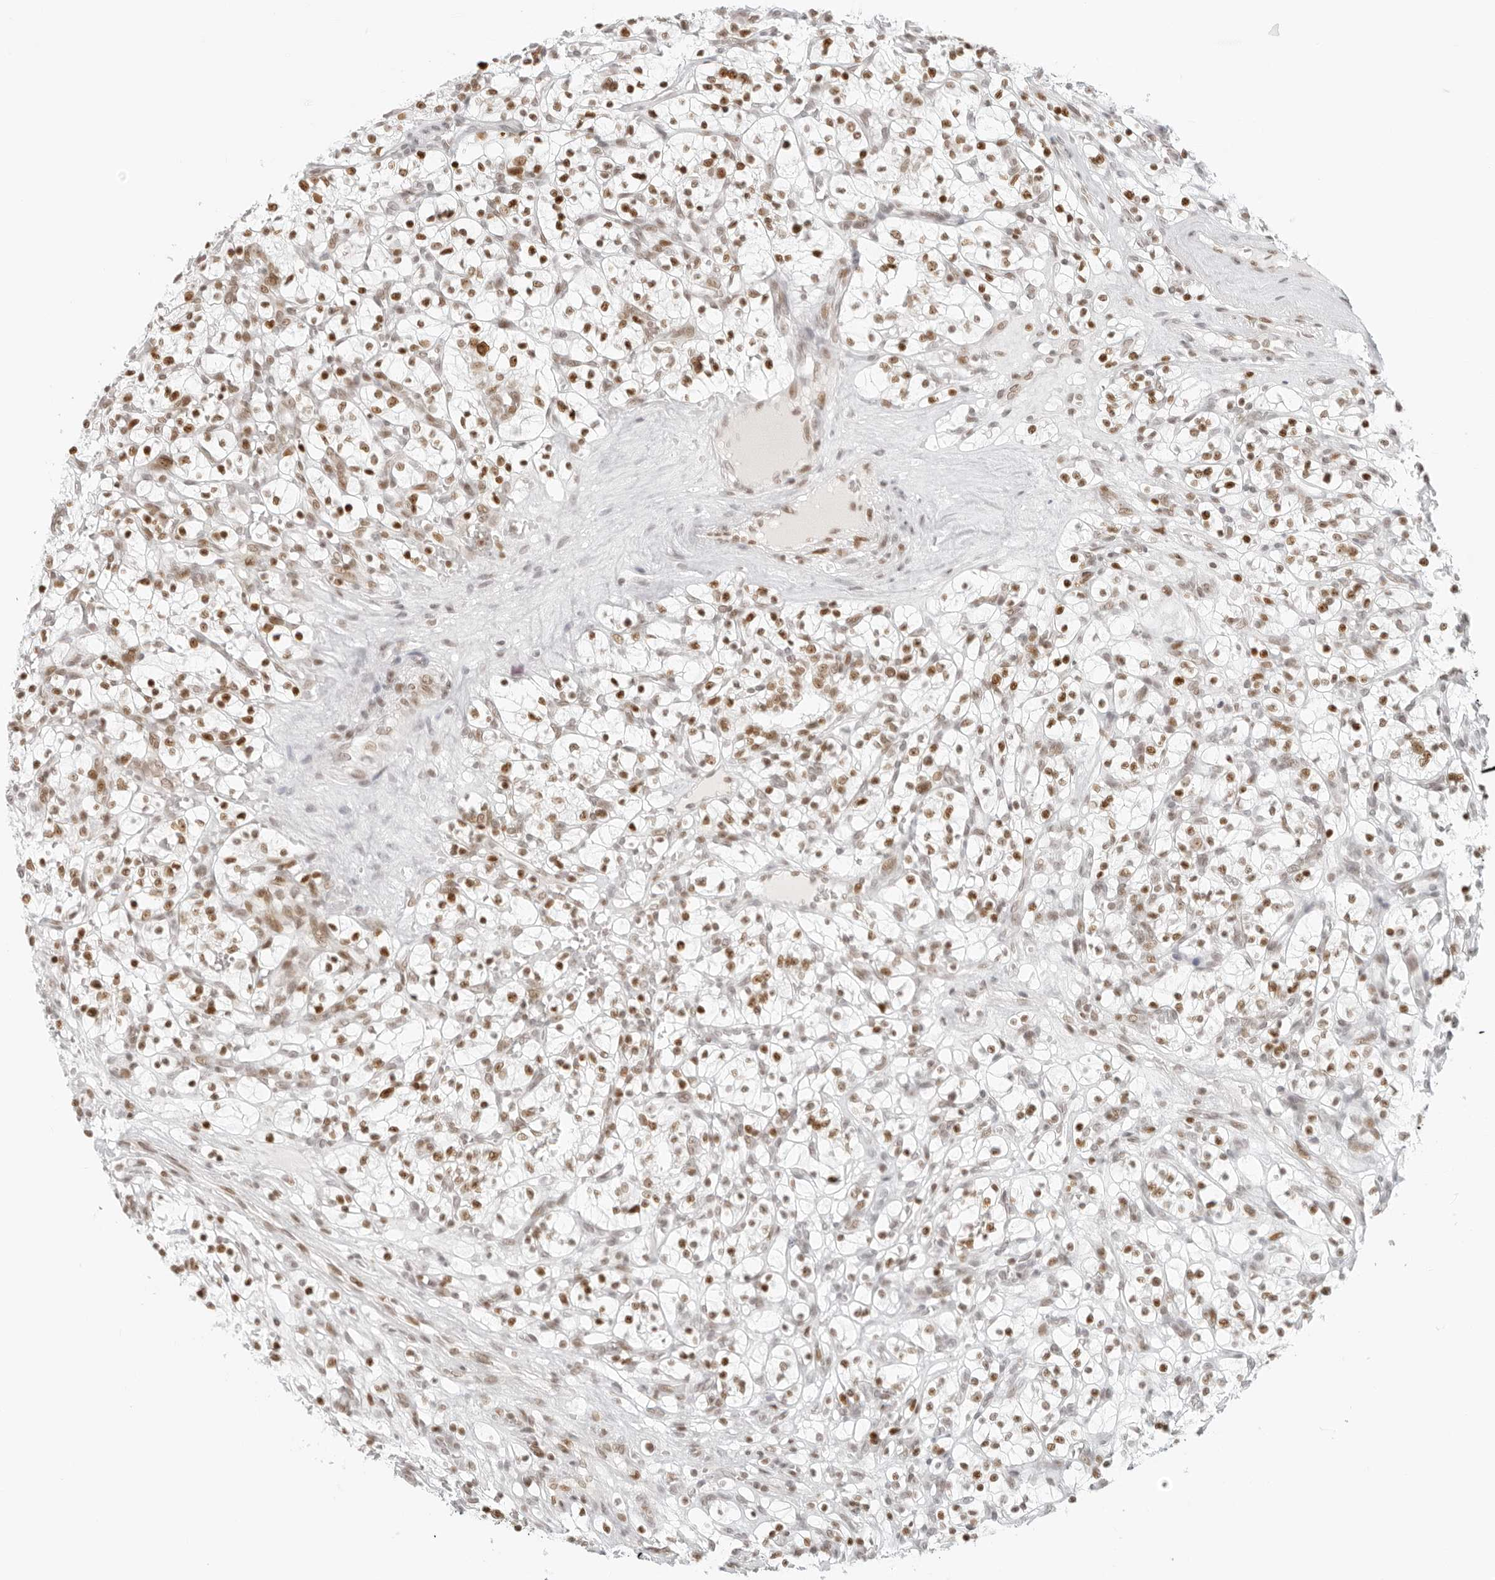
{"staining": {"intensity": "moderate", "quantity": ">75%", "location": "nuclear"}, "tissue": "renal cancer", "cell_type": "Tumor cells", "image_type": "cancer", "snomed": [{"axis": "morphology", "description": "Adenocarcinoma, NOS"}, {"axis": "topography", "description": "Kidney"}], "caption": "Immunohistochemistry (IHC) of renal cancer exhibits medium levels of moderate nuclear expression in about >75% of tumor cells.", "gene": "RCC1", "patient": {"sex": "female", "age": 57}}